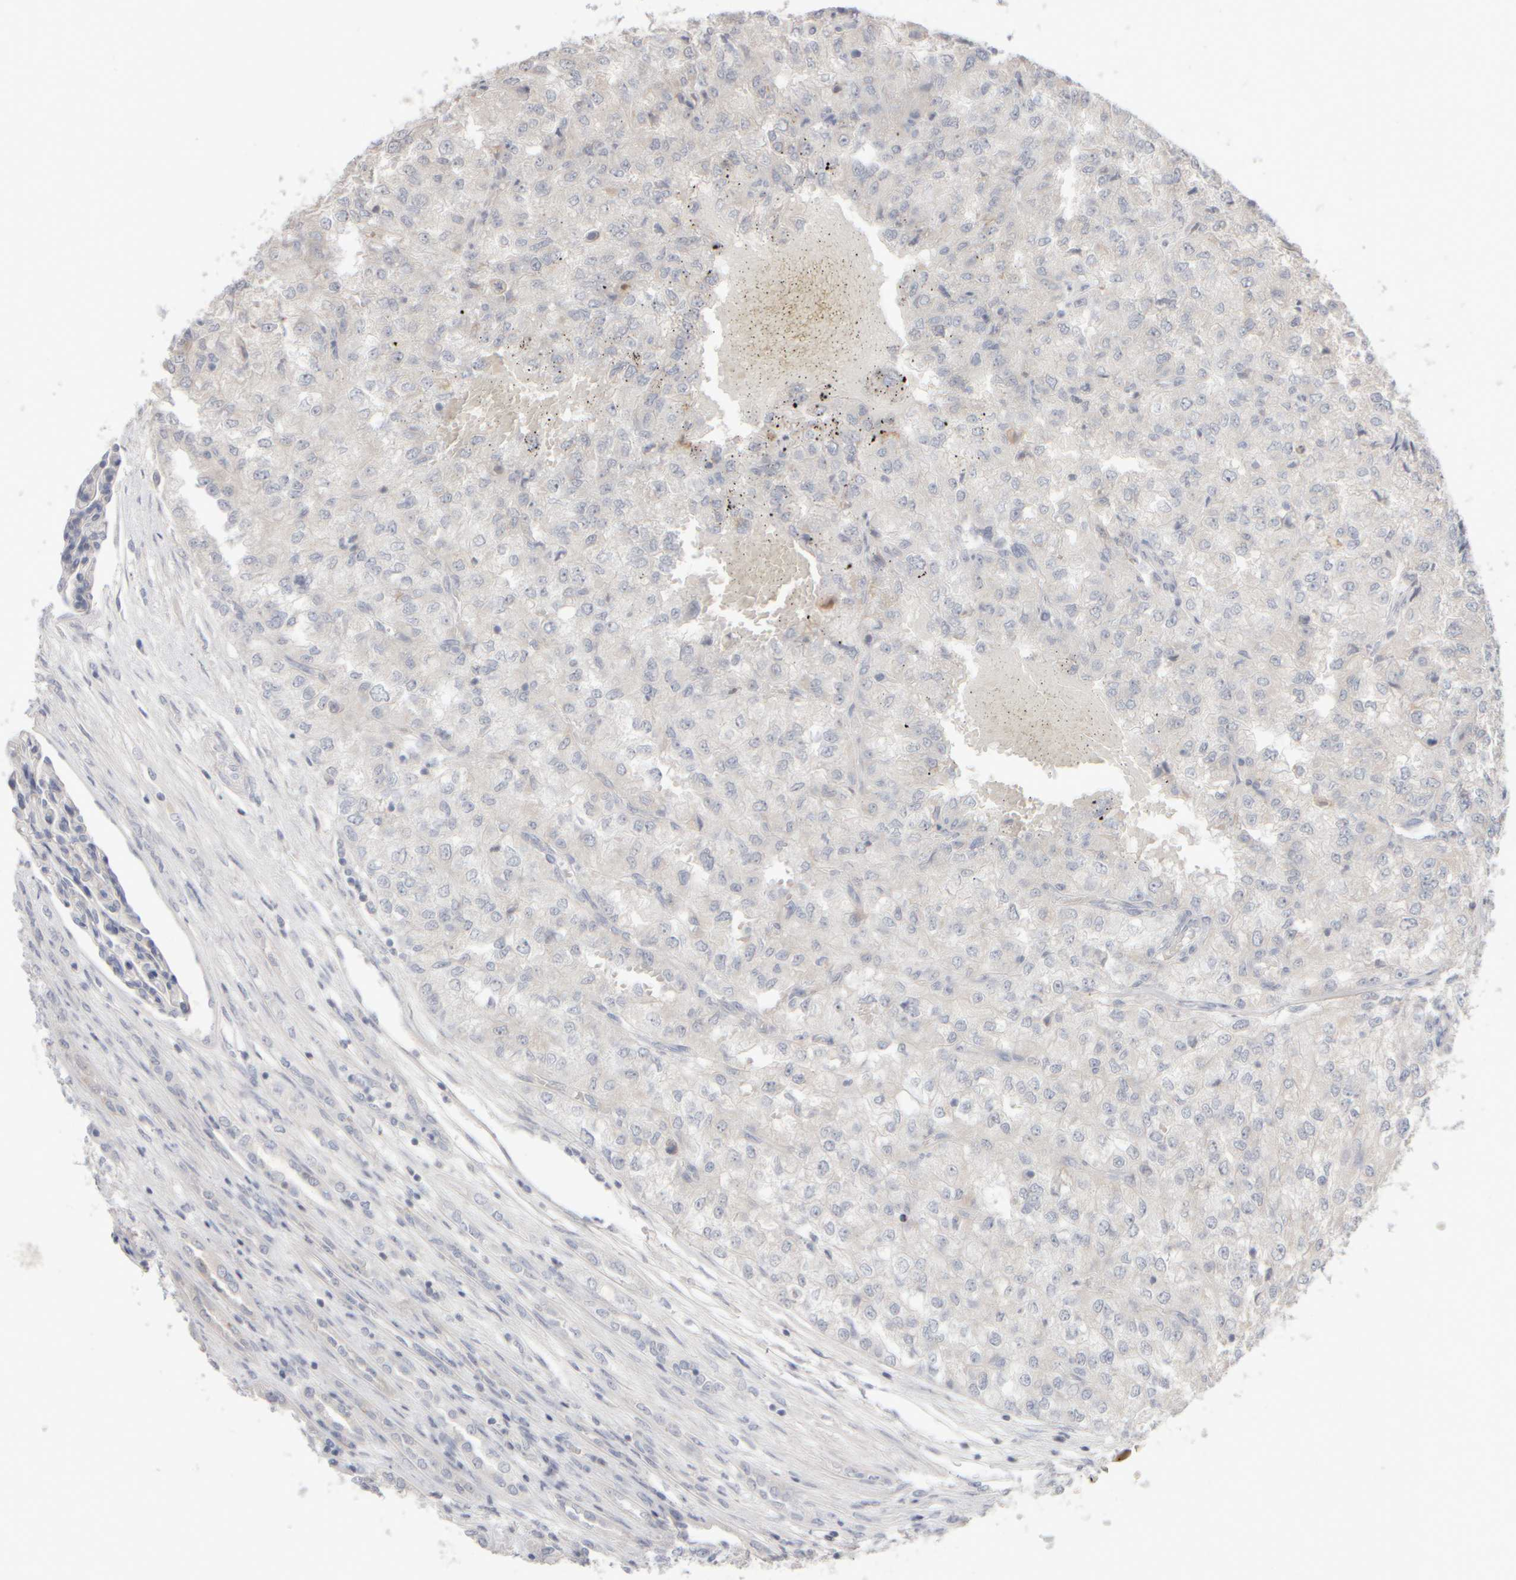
{"staining": {"intensity": "negative", "quantity": "none", "location": "none"}, "tissue": "renal cancer", "cell_type": "Tumor cells", "image_type": "cancer", "snomed": [{"axis": "morphology", "description": "Adenocarcinoma, NOS"}, {"axis": "topography", "description": "Kidney"}], "caption": "Immunohistochemical staining of human renal cancer (adenocarcinoma) displays no significant staining in tumor cells.", "gene": "CHADL", "patient": {"sex": "female", "age": 54}}